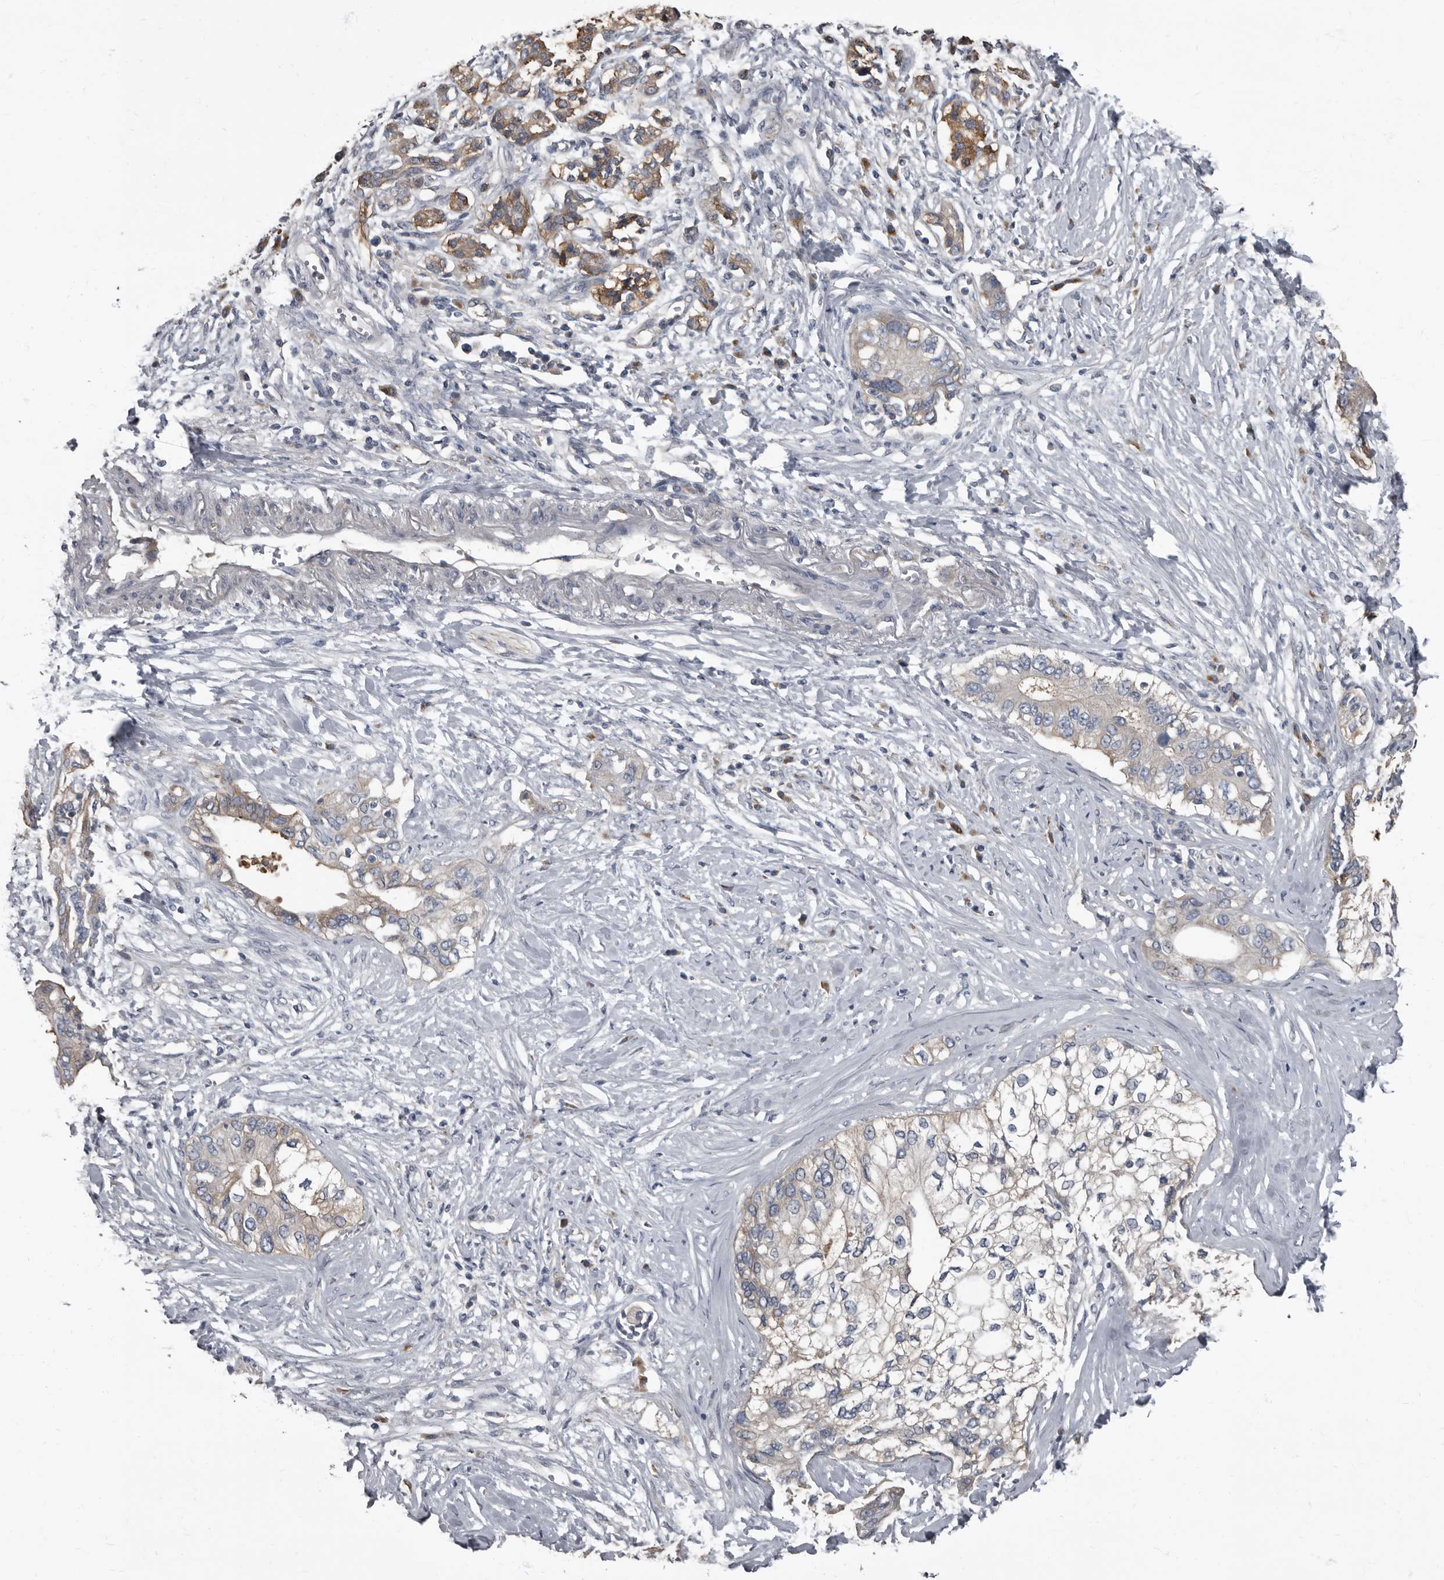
{"staining": {"intensity": "negative", "quantity": "none", "location": "none"}, "tissue": "pancreatic cancer", "cell_type": "Tumor cells", "image_type": "cancer", "snomed": [{"axis": "morphology", "description": "Normal tissue, NOS"}, {"axis": "morphology", "description": "Adenocarcinoma, NOS"}, {"axis": "topography", "description": "Pancreas"}, {"axis": "topography", "description": "Peripheral nerve tissue"}], "caption": "Human pancreatic cancer (adenocarcinoma) stained for a protein using IHC displays no expression in tumor cells.", "gene": "TPD52L1", "patient": {"sex": "male", "age": 59}}